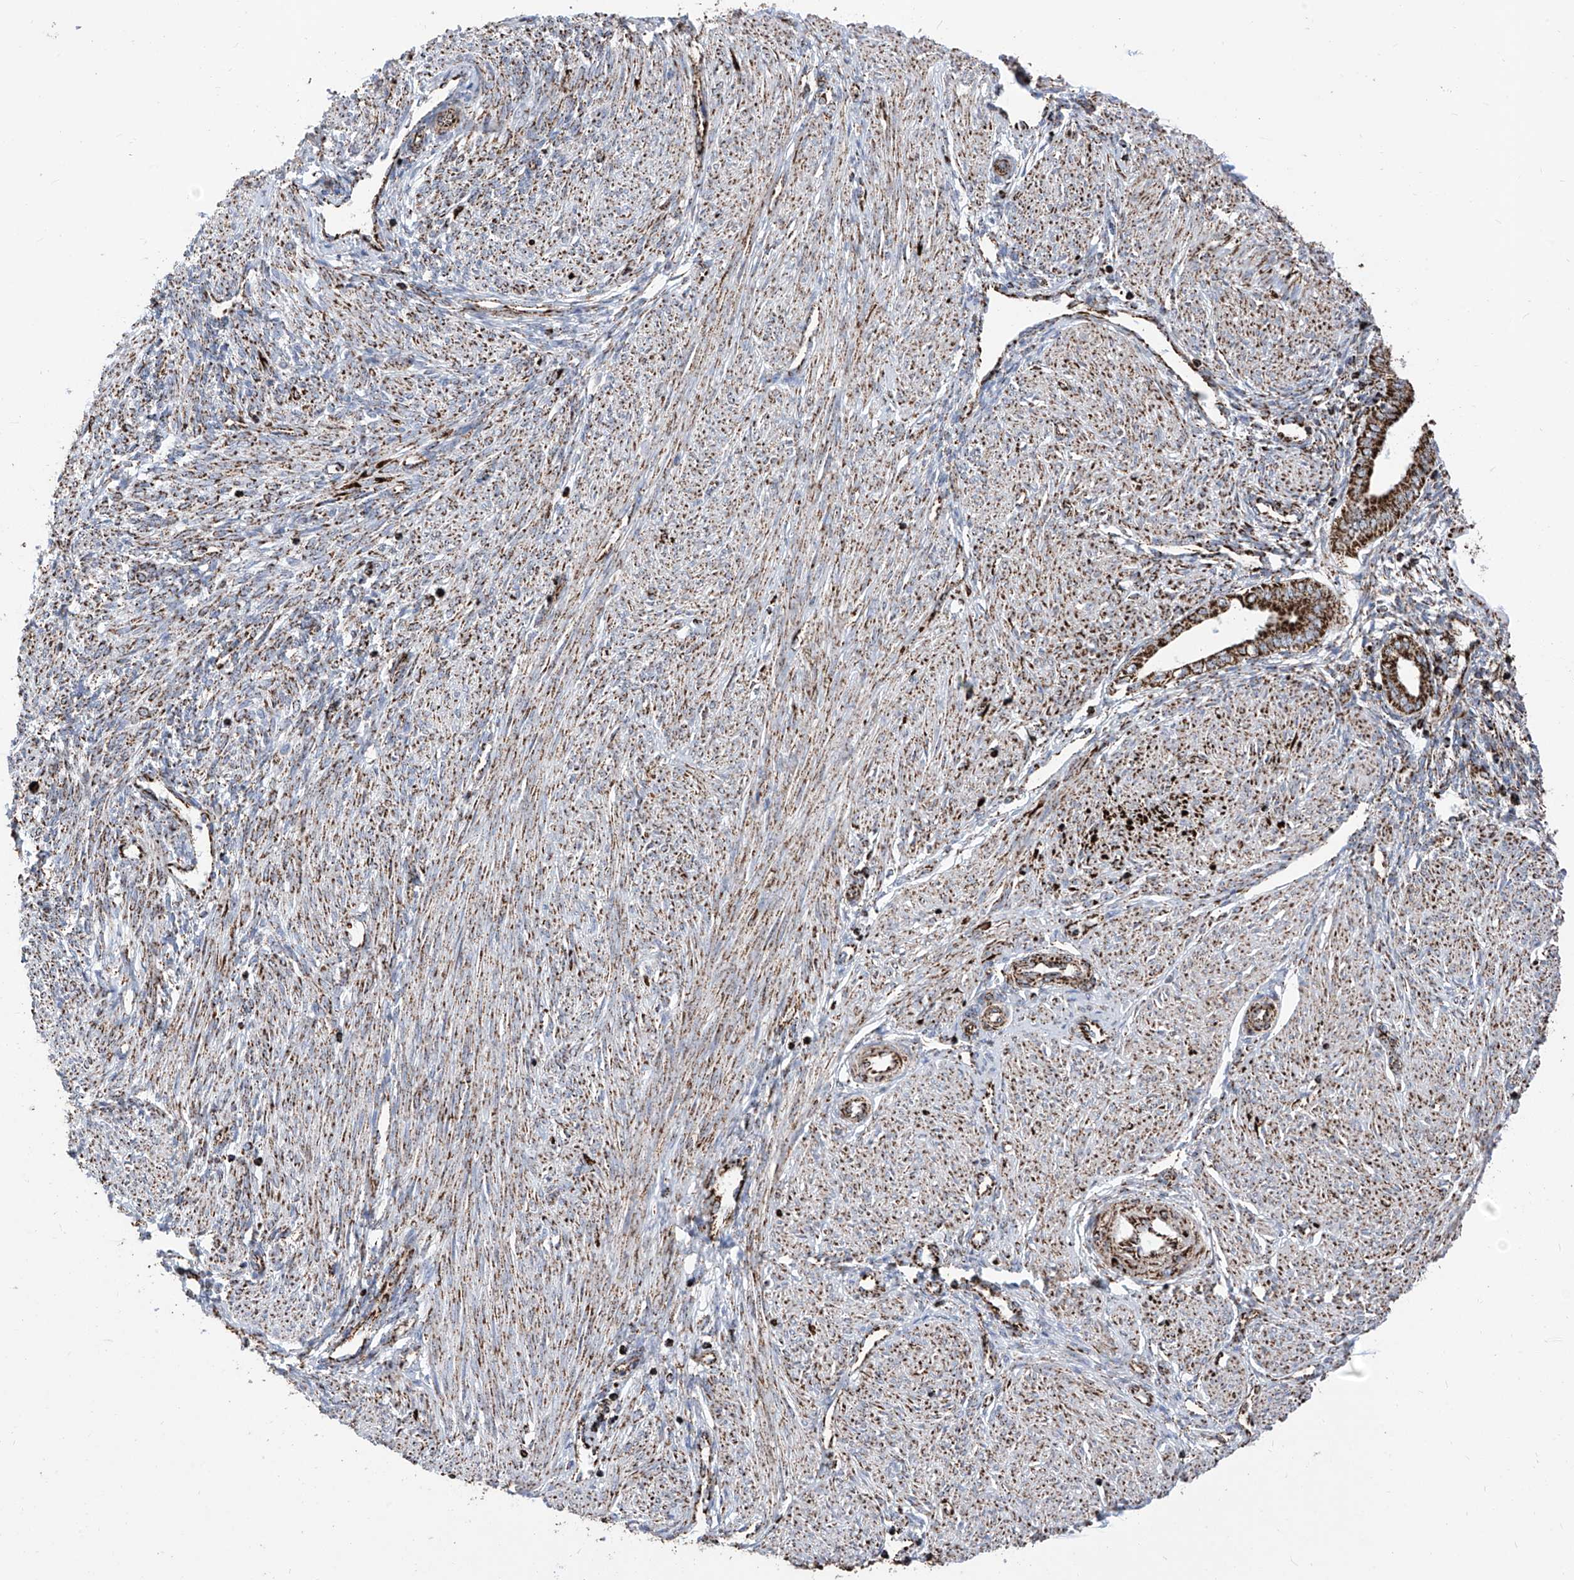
{"staining": {"intensity": "strong", "quantity": "25%-75%", "location": "cytoplasmic/membranous"}, "tissue": "endometrium", "cell_type": "Cells in endometrial stroma", "image_type": "normal", "snomed": [{"axis": "morphology", "description": "Normal tissue, NOS"}, {"axis": "topography", "description": "Endometrium"}], "caption": "High-power microscopy captured an immunohistochemistry histopathology image of unremarkable endometrium, revealing strong cytoplasmic/membranous expression in about 25%-75% of cells in endometrial stroma. The staining was performed using DAB (3,3'-diaminobenzidine), with brown indicating positive protein expression. Nuclei are stained blue with hematoxylin.", "gene": "COX5B", "patient": {"sex": "female", "age": 53}}